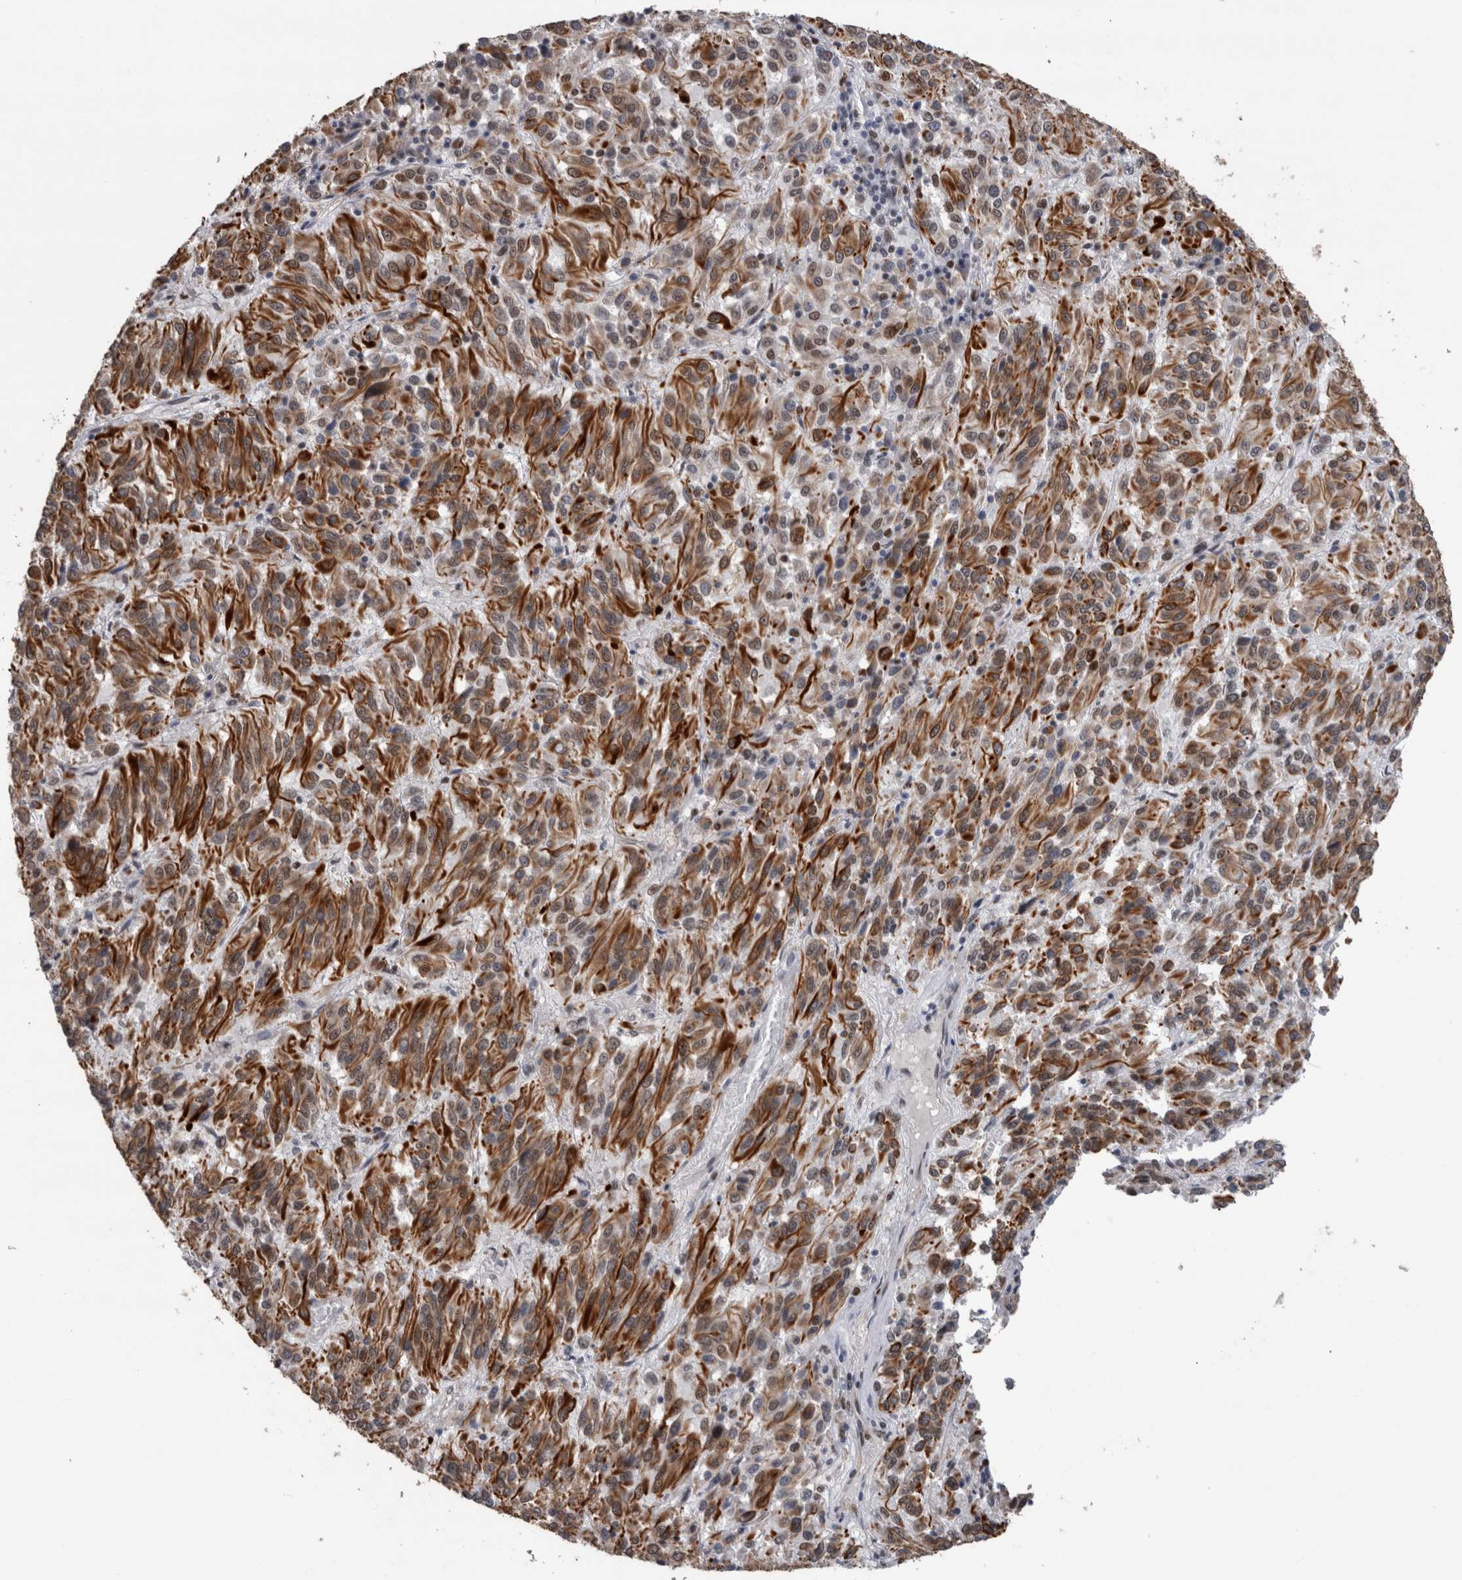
{"staining": {"intensity": "moderate", "quantity": "25%-75%", "location": "cytoplasmic/membranous"}, "tissue": "melanoma", "cell_type": "Tumor cells", "image_type": "cancer", "snomed": [{"axis": "morphology", "description": "Malignant melanoma, Metastatic site"}, {"axis": "topography", "description": "Lung"}], "caption": "High-power microscopy captured an IHC photomicrograph of malignant melanoma (metastatic site), revealing moderate cytoplasmic/membranous staining in about 25%-75% of tumor cells.", "gene": "POLD2", "patient": {"sex": "male", "age": 64}}